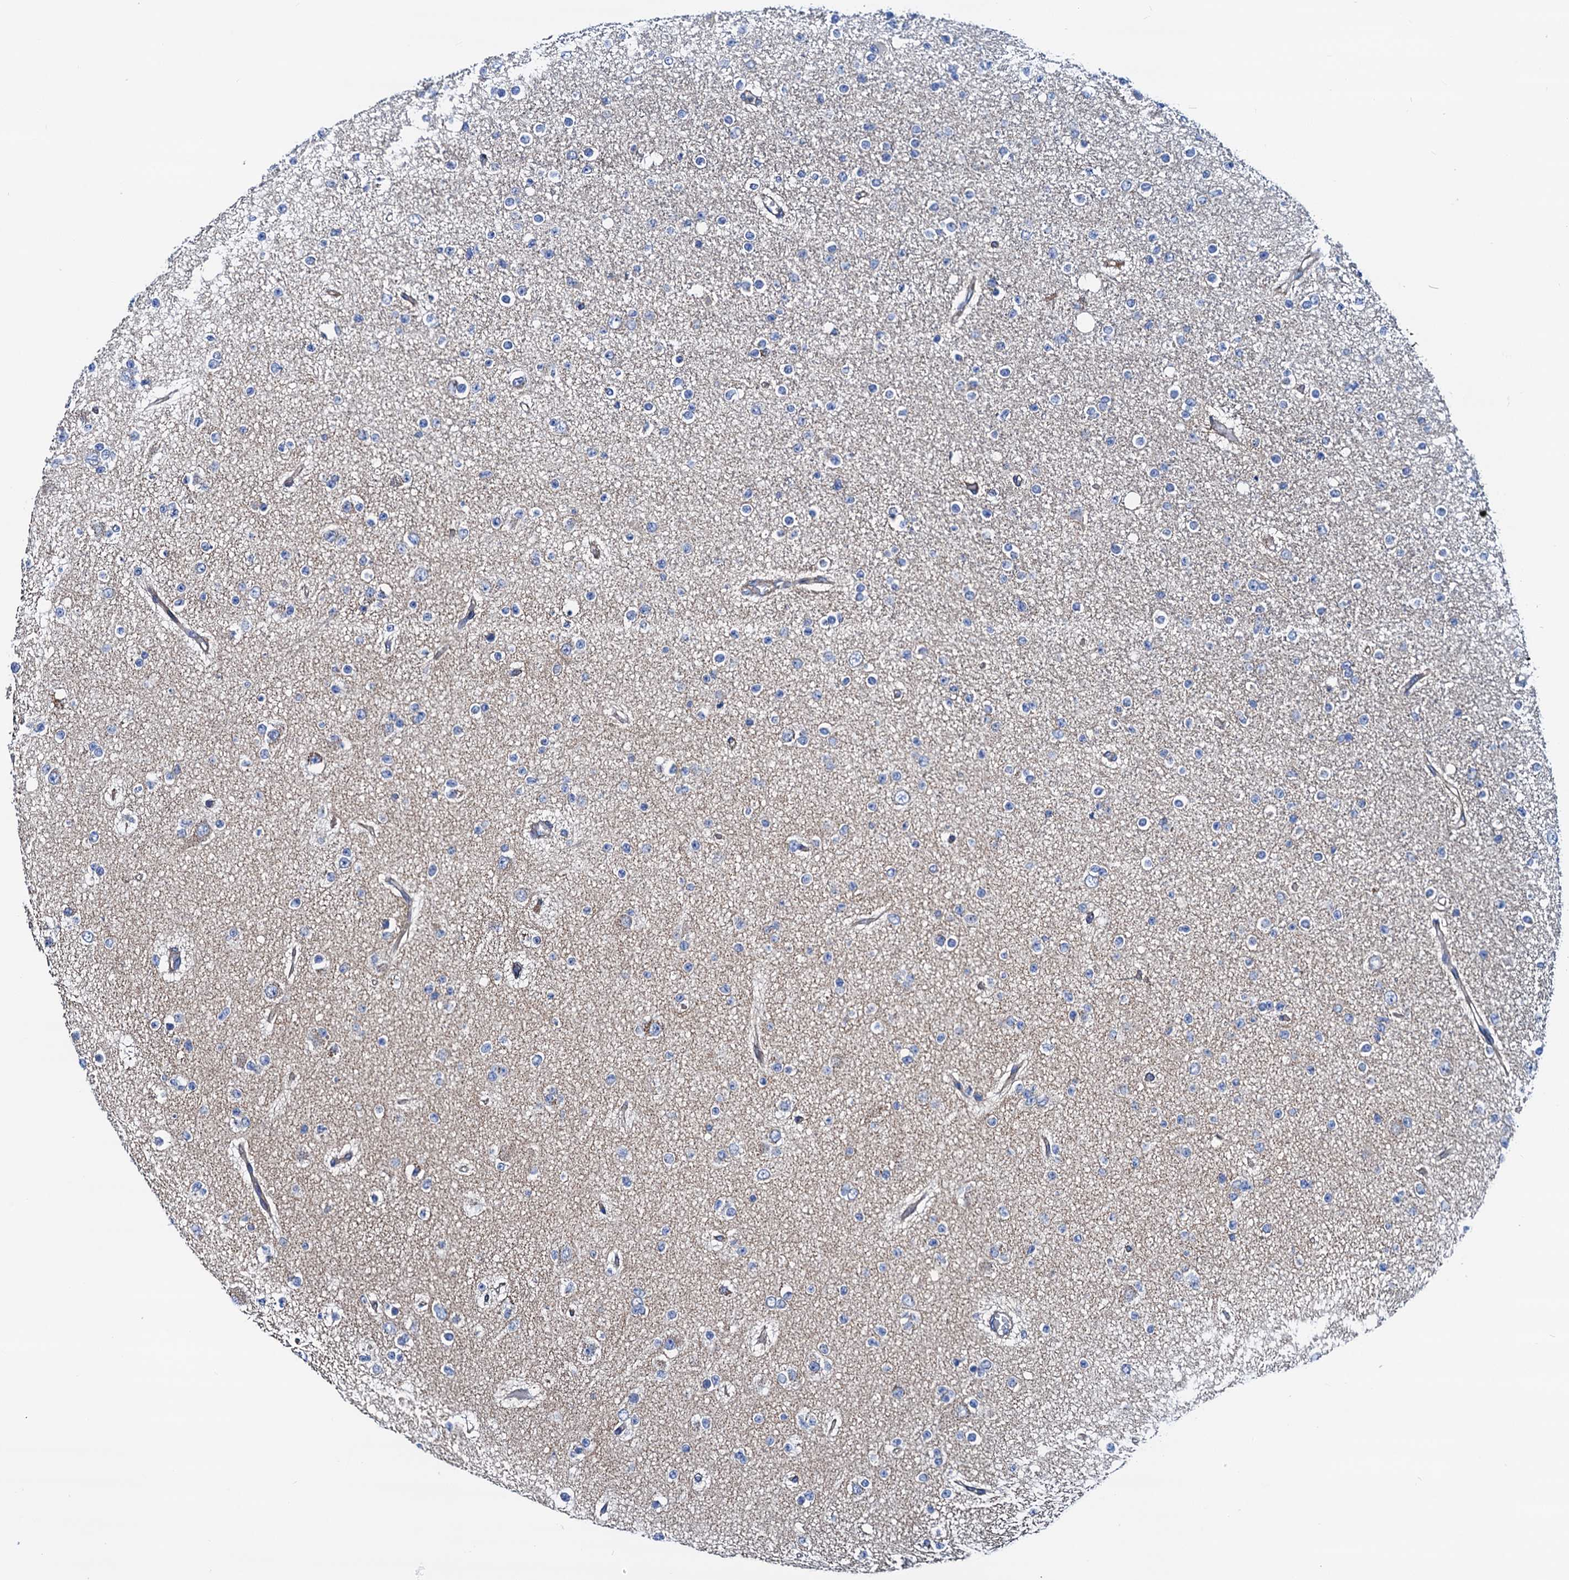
{"staining": {"intensity": "negative", "quantity": "none", "location": "none"}, "tissue": "glioma", "cell_type": "Tumor cells", "image_type": "cancer", "snomed": [{"axis": "morphology", "description": "Glioma, malignant, Low grade"}, {"axis": "topography", "description": "Brain"}], "caption": "IHC histopathology image of neoplastic tissue: human glioma stained with DAB (3,3'-diaminobenzidine) demonstrates no significant protein positivity in tumor cells.", "gene": "RASSF9", "patient": {"sex": "female", "age": 22}}